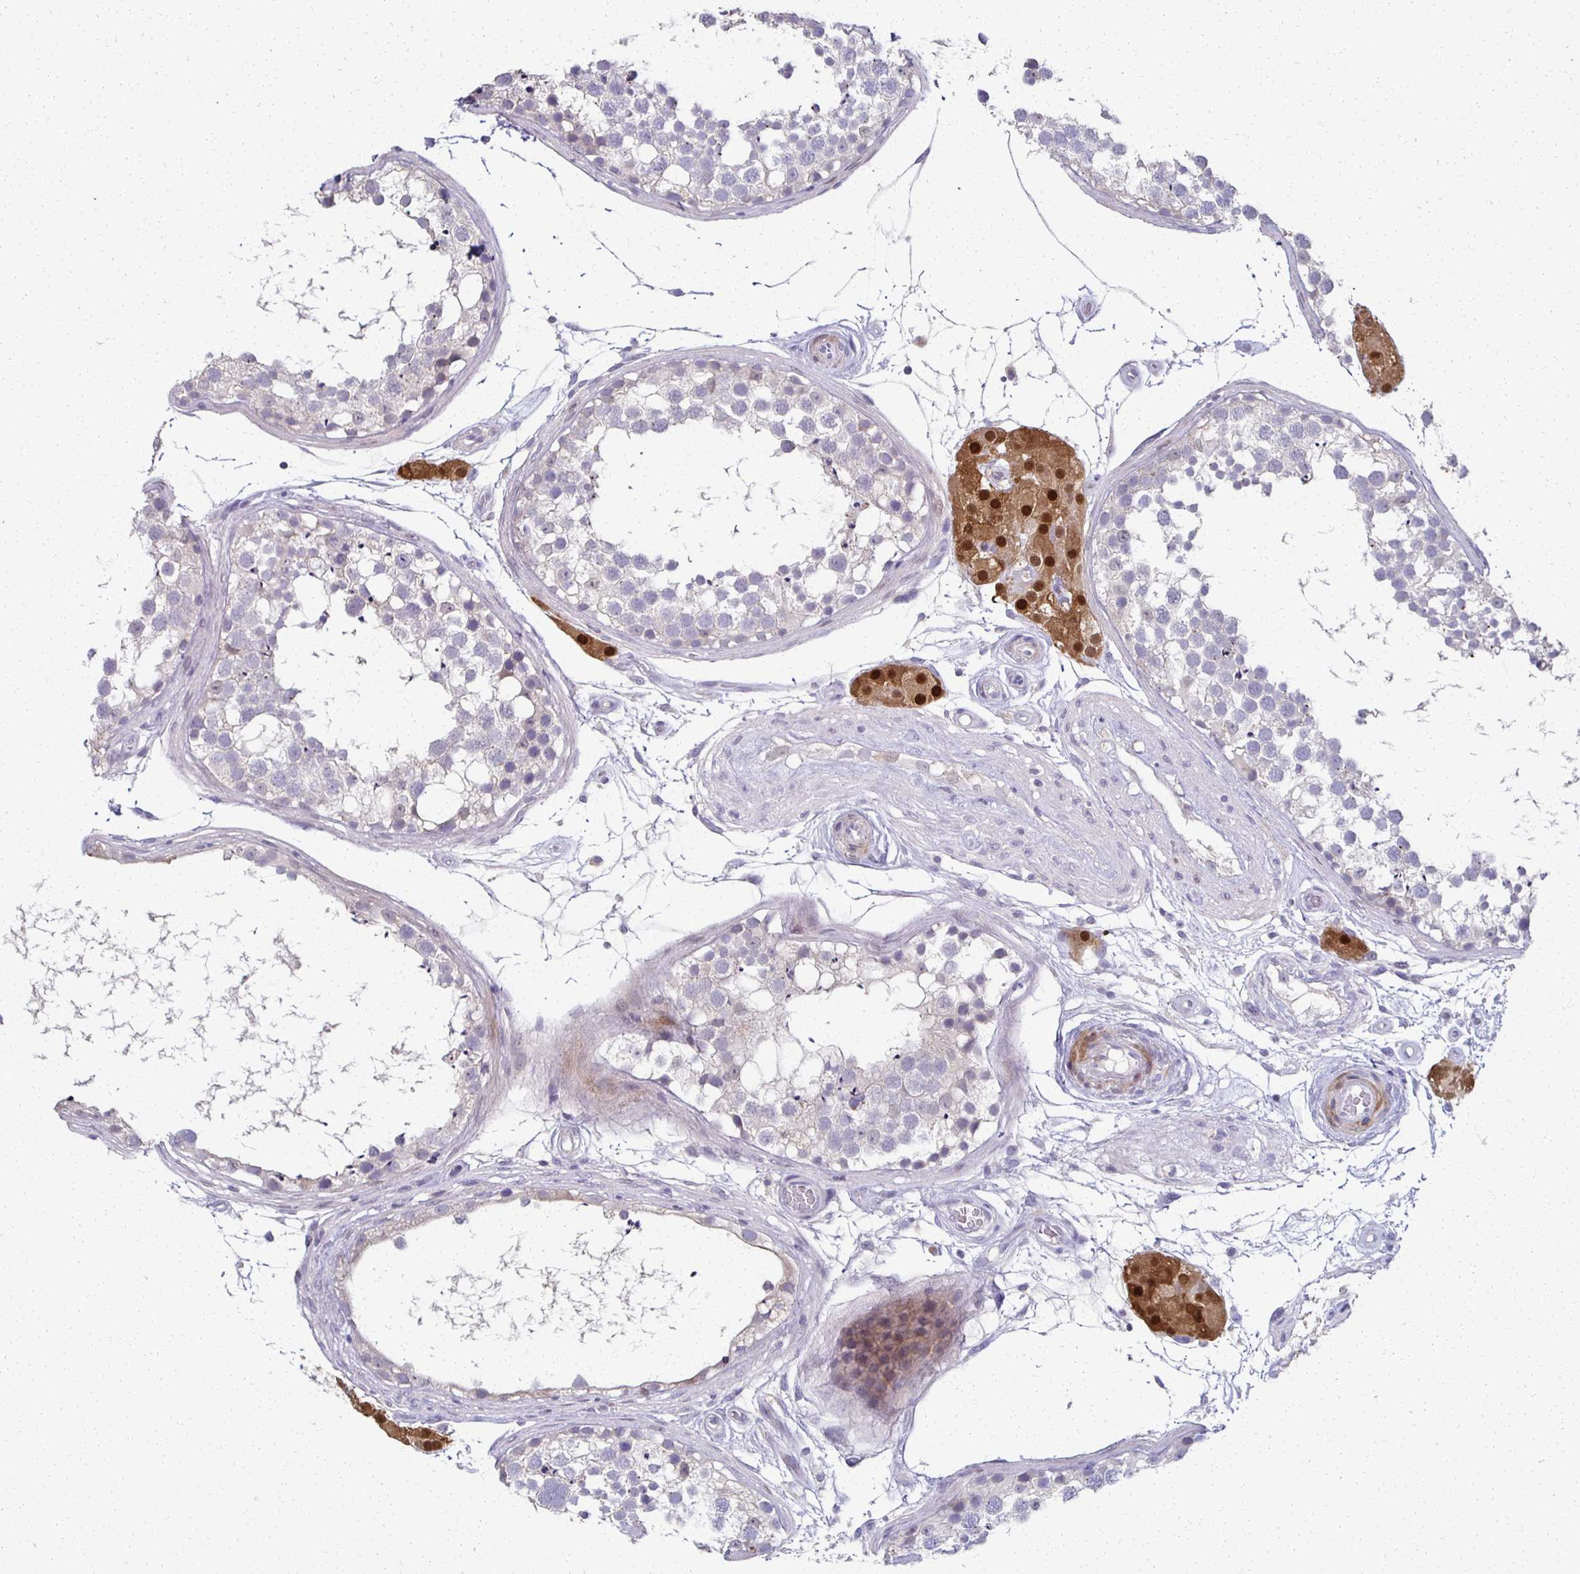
{"staining": {"intensity": "negative", "quantity": "none", "location": "none"}, "tissue": "testis", "cell_type": "Cells in seminiferous ducts", "image_type": "normal", "snomed": [{"axis": "morphology", "description": "Normal tissue, NOS"}, {"axis": "morphology", "description": "Seminoma, NOS"}, {"axis": "topography", "description": "Testis"}], "caption": "Protein analysis of unremarkable testis displays no significant positivity in cells in seminiferous ducts.", "gene": "FOXO4", "patient": {"sex": "male", "age": 65}}